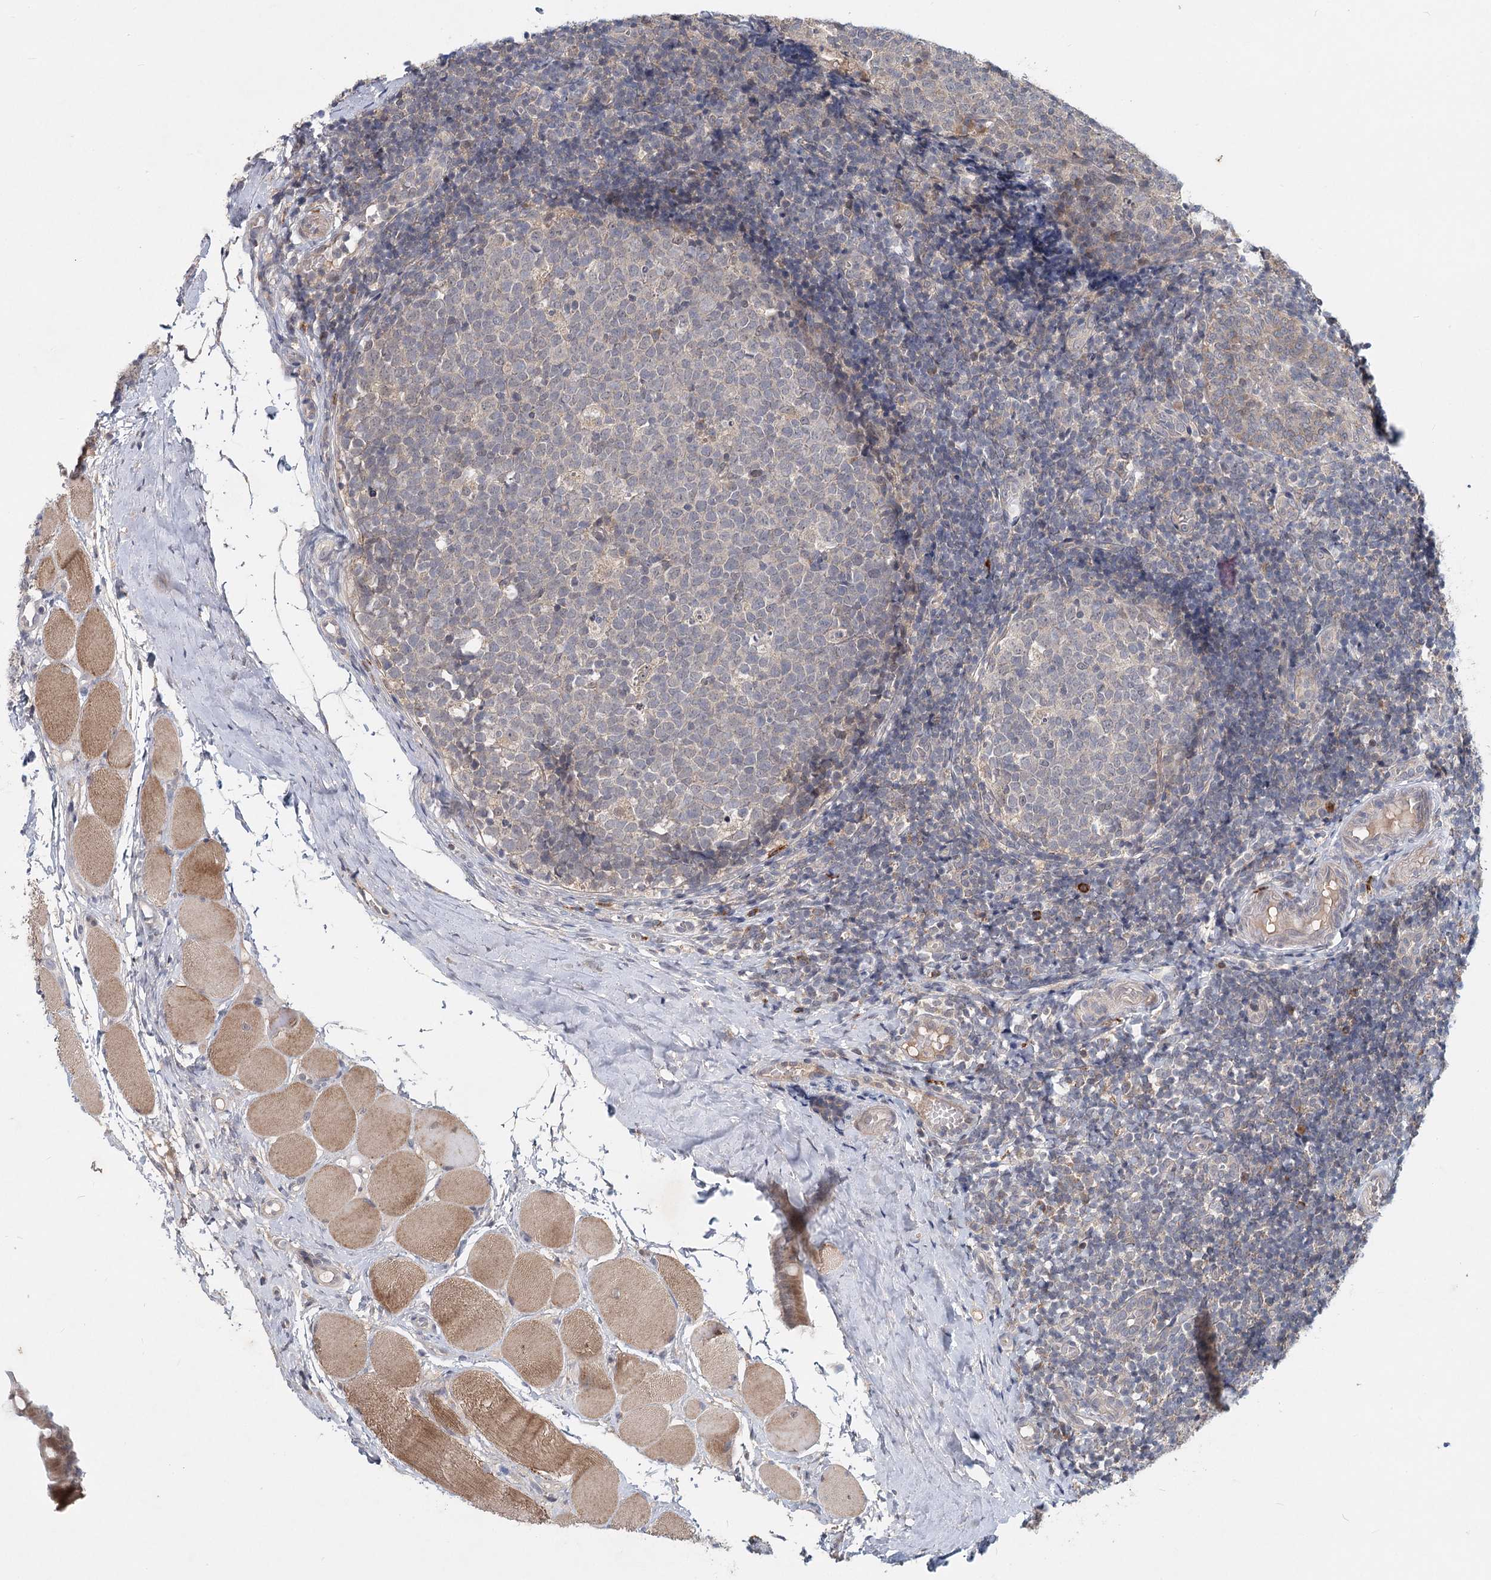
{"staining": {"intensity": "negative", "quantity": "none", "location": "none"}, "tissue": "tonsil", "cell_type": "Germinal center cells", "image_type": "normal", "snomed": [{"axis": "morphology", "description": "Normal tissue, NOS"}, {"axis": "topography", "description": "Tonsil"}], "caption": "There is no significant staining in germinal center cells of tonsil. (Stains: DAB (3,3'-diaminobenzidine) IHC with hematoxylin counter stain, Microscopy: brightfield microscopy at high magnification).", "gene": "AP3B1", "patient": {"sex": "female", "age": 19}}